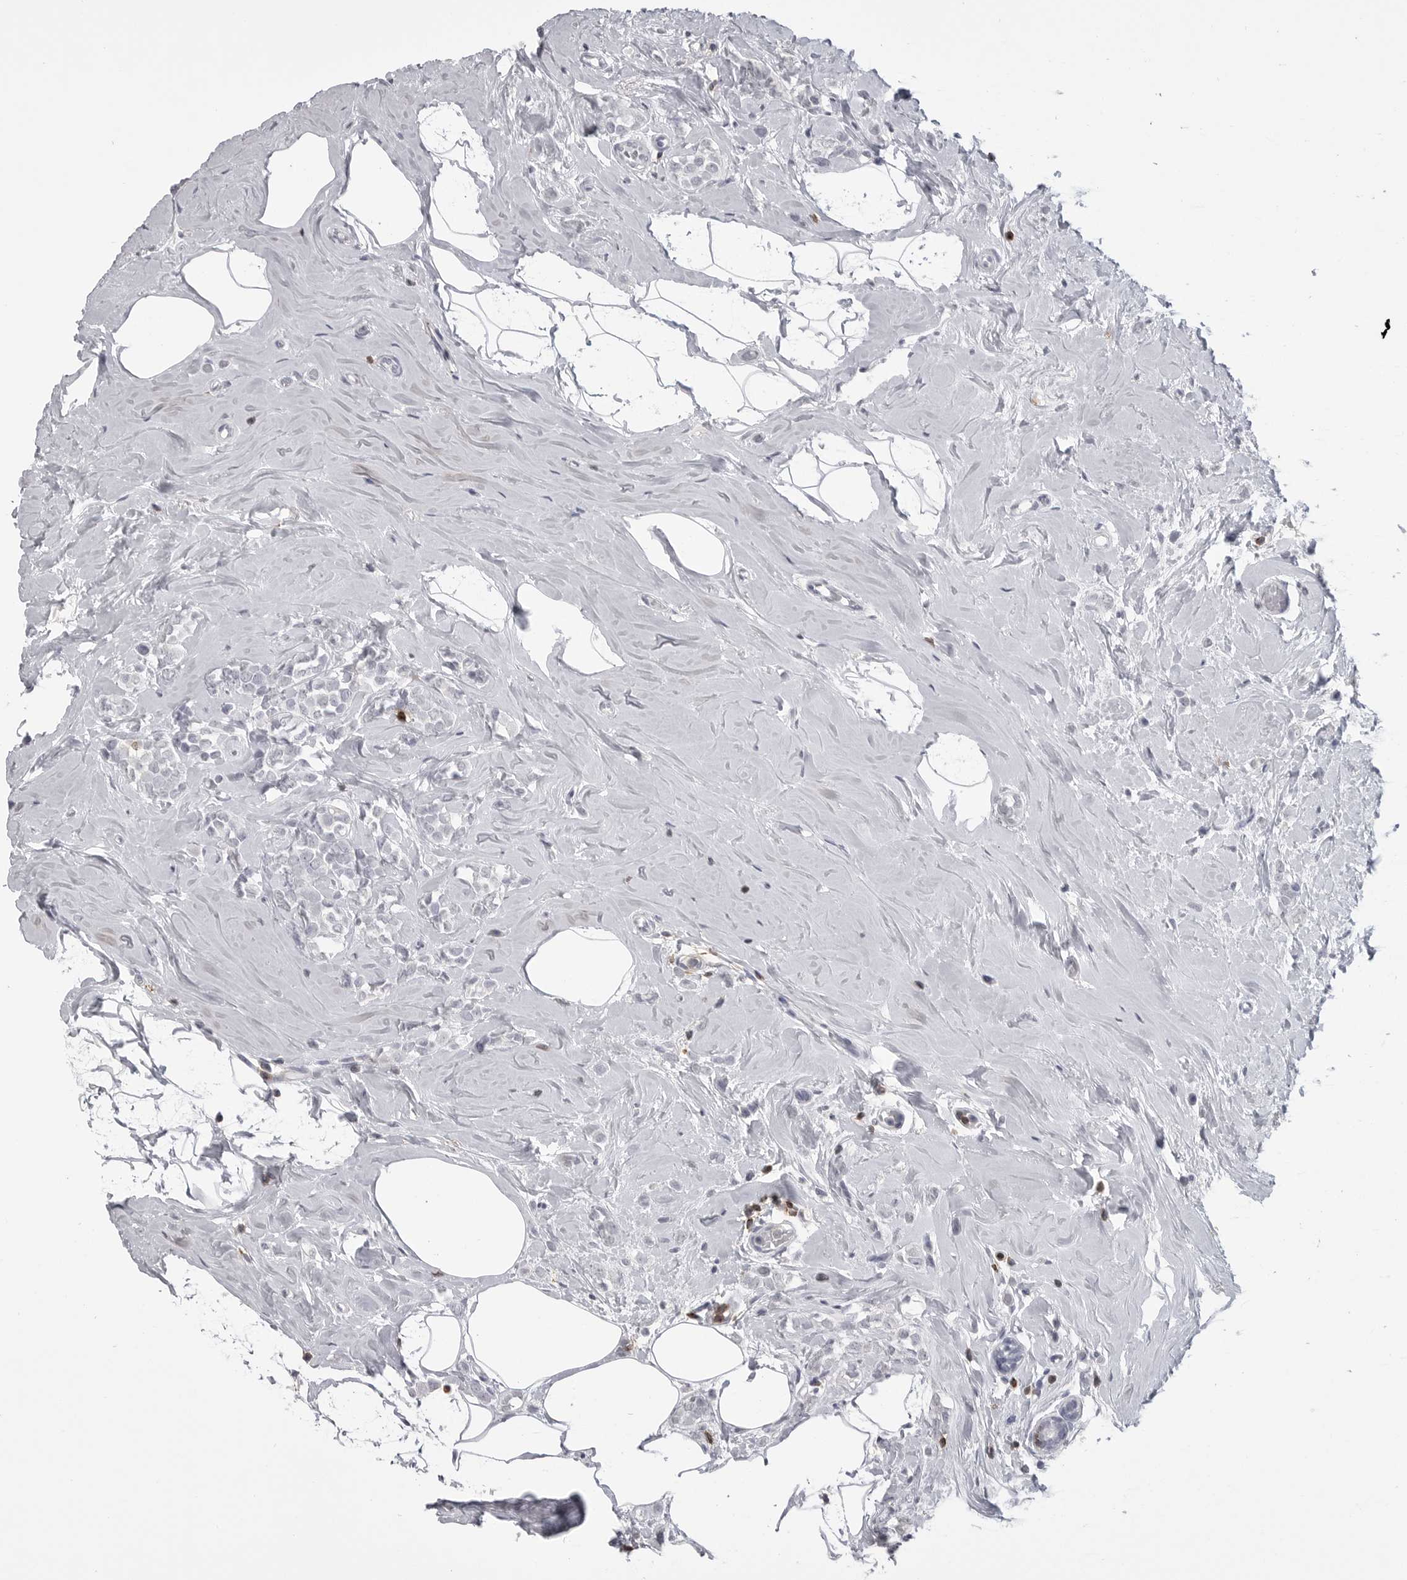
{"staining": {"intensity": "negative", "quantity": "none", "location": "none"}, "tissue": "breast cancer", "cell_type": "Tumor cells", "image_type": "cancer", "snomed": [{"axis": "morphology", "description": "Lobular carcinoma"}, {"axis": "topography", "description": "Breast"}], "caption": "This is a micrograph of immunohistochemistry (IHC) staining of breast cancer, which shows no staining in tumor cells. (DAB (3,3'-diaminobenzidine) immunohistochemistry (IHC) visualized using brightfield microscopy, high magnification).", "gene": "ITGAL", "patient": {"sex": "female", "age": 47}}